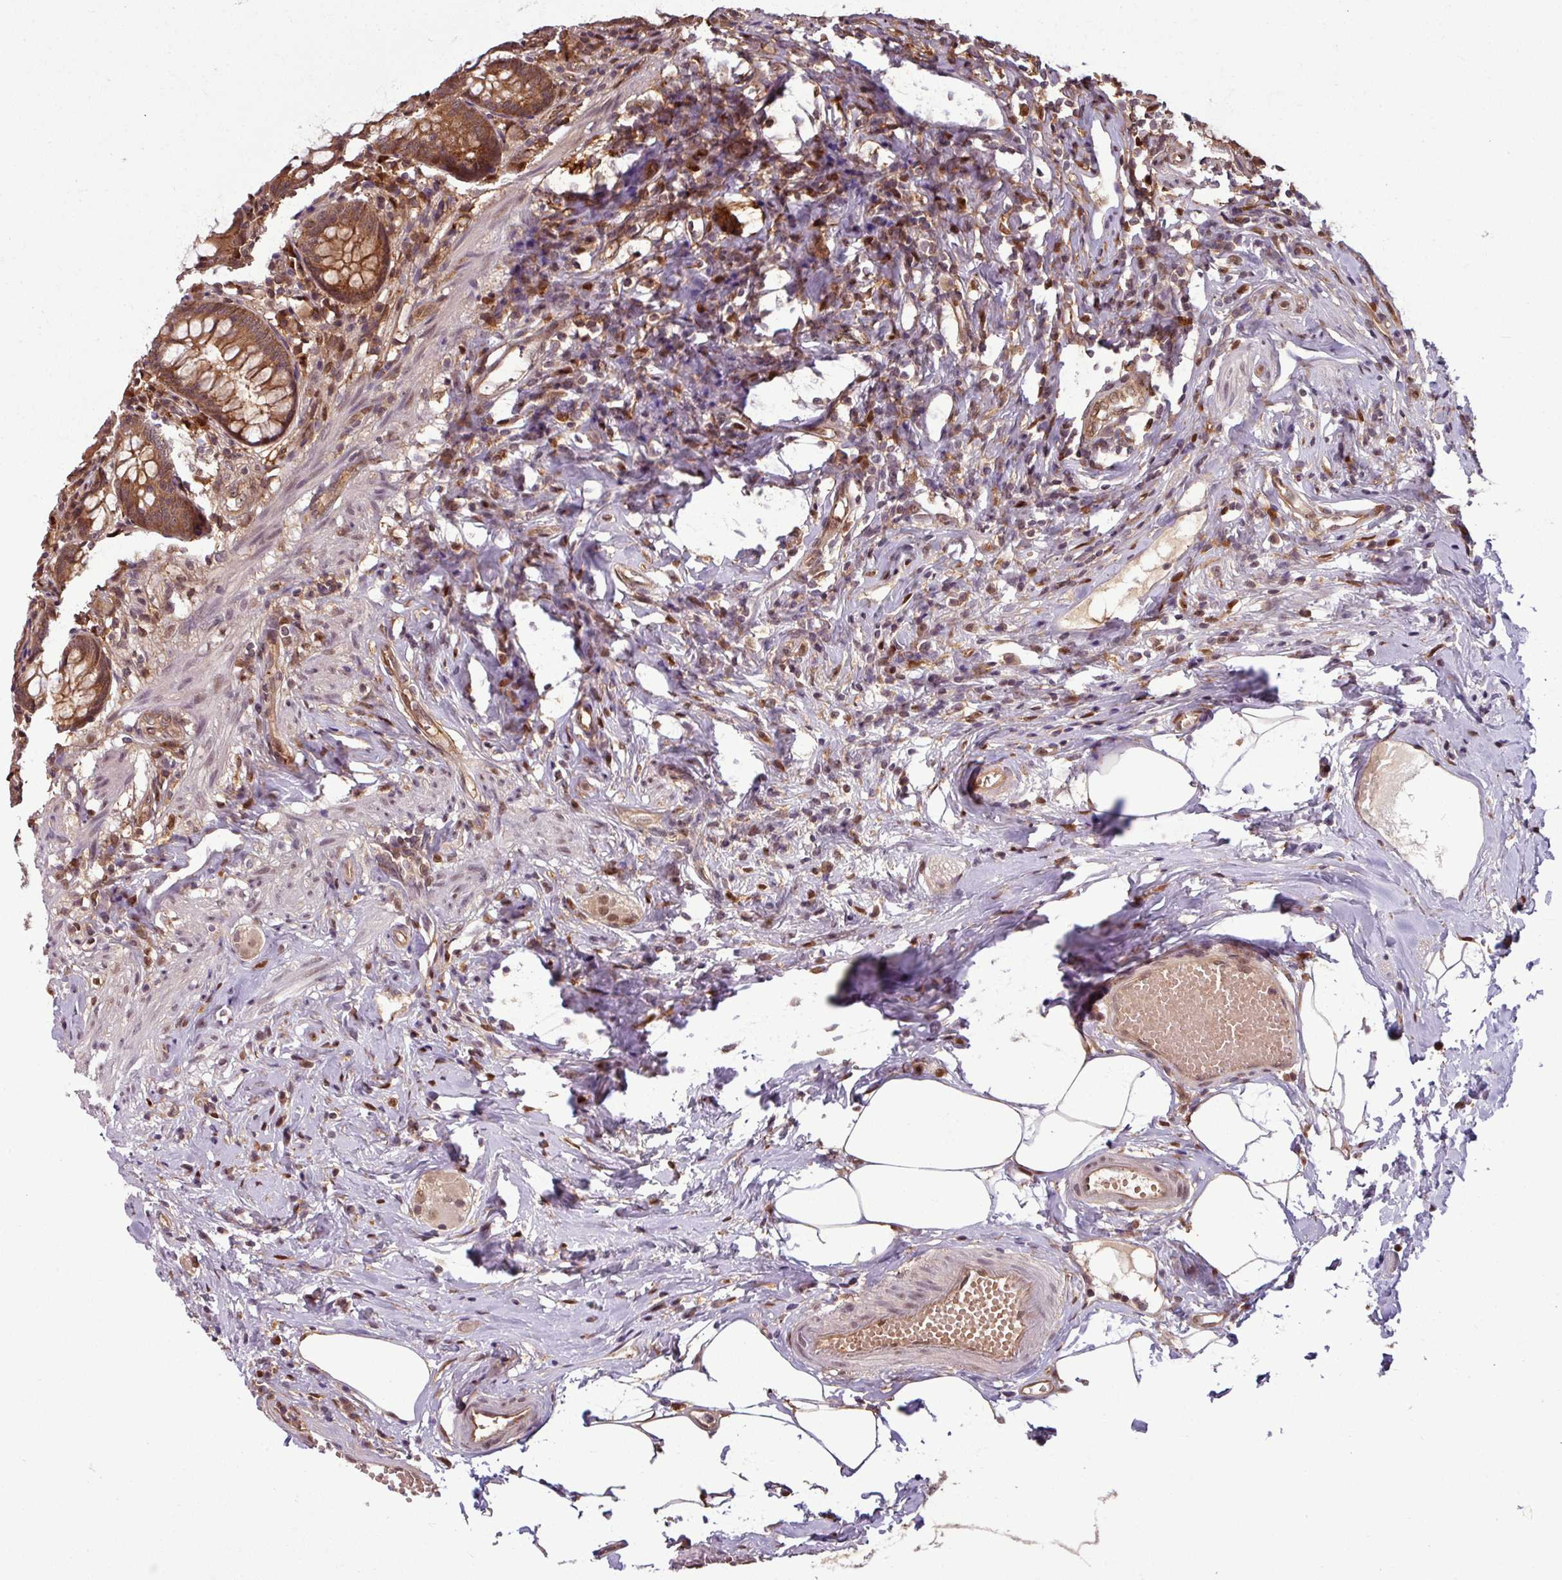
{"staining": {"intensity": "moderate", "quantity": ">75%", "location": "cytoplasmic/membranous,nuclear"}, "tissue": "appendix", "cell_type": "Glandular cells", "image_type": "normal", "snomed": [{"axis": "morphology", "description": "Normal tissue, NOS"}, {"axis": "topography", "description": "Appendix"}], "caption": "IHC of normal appendix reveals medium levels of moderate cytoplasmic/membranous,nuclear staining in about >75% of glandular cells. (DAB (3,3'-diaminobenzidine) IHC, brown staining for protein, blue staining for nuclei).", "gene": "KCTD11", "patient": {"sex": "female", "age": 54}}